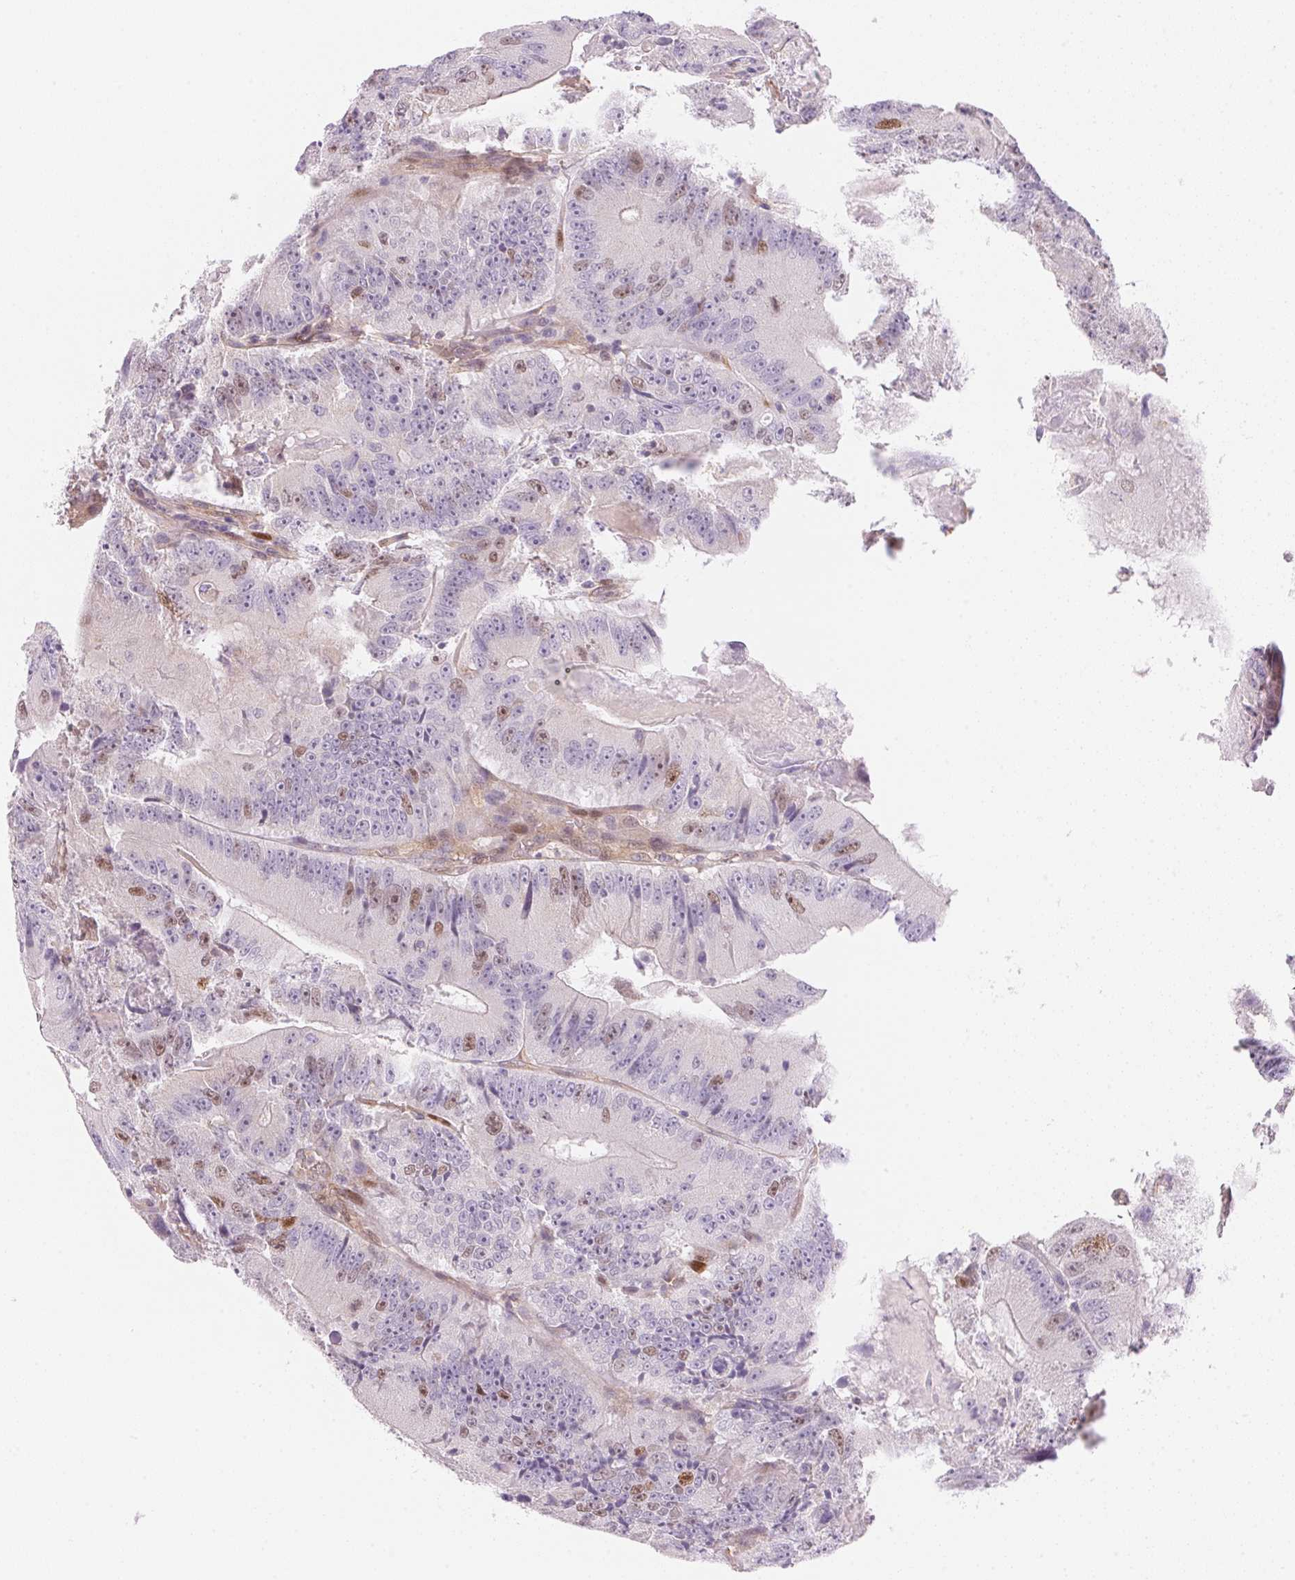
{"staining": {"intensity": "moderate", "quantity": "<25%", "location": "nuclear"}, "tissue": "colorectal cancer", "cell_type": "Tumor cells", "image_type": "cancer", "snomed": [{"axis": "morphology", "description": "Adenocarcinoma, NOS"}, {"axis": "topography", "description": "Colon"}], "caption": "Protein staining of colorectal cancer tissue shows moderate nuclear expression in approximately <25% of tumor cells.", "gene": "SMTN", "patient": {"sex": "female", "age": 86}}